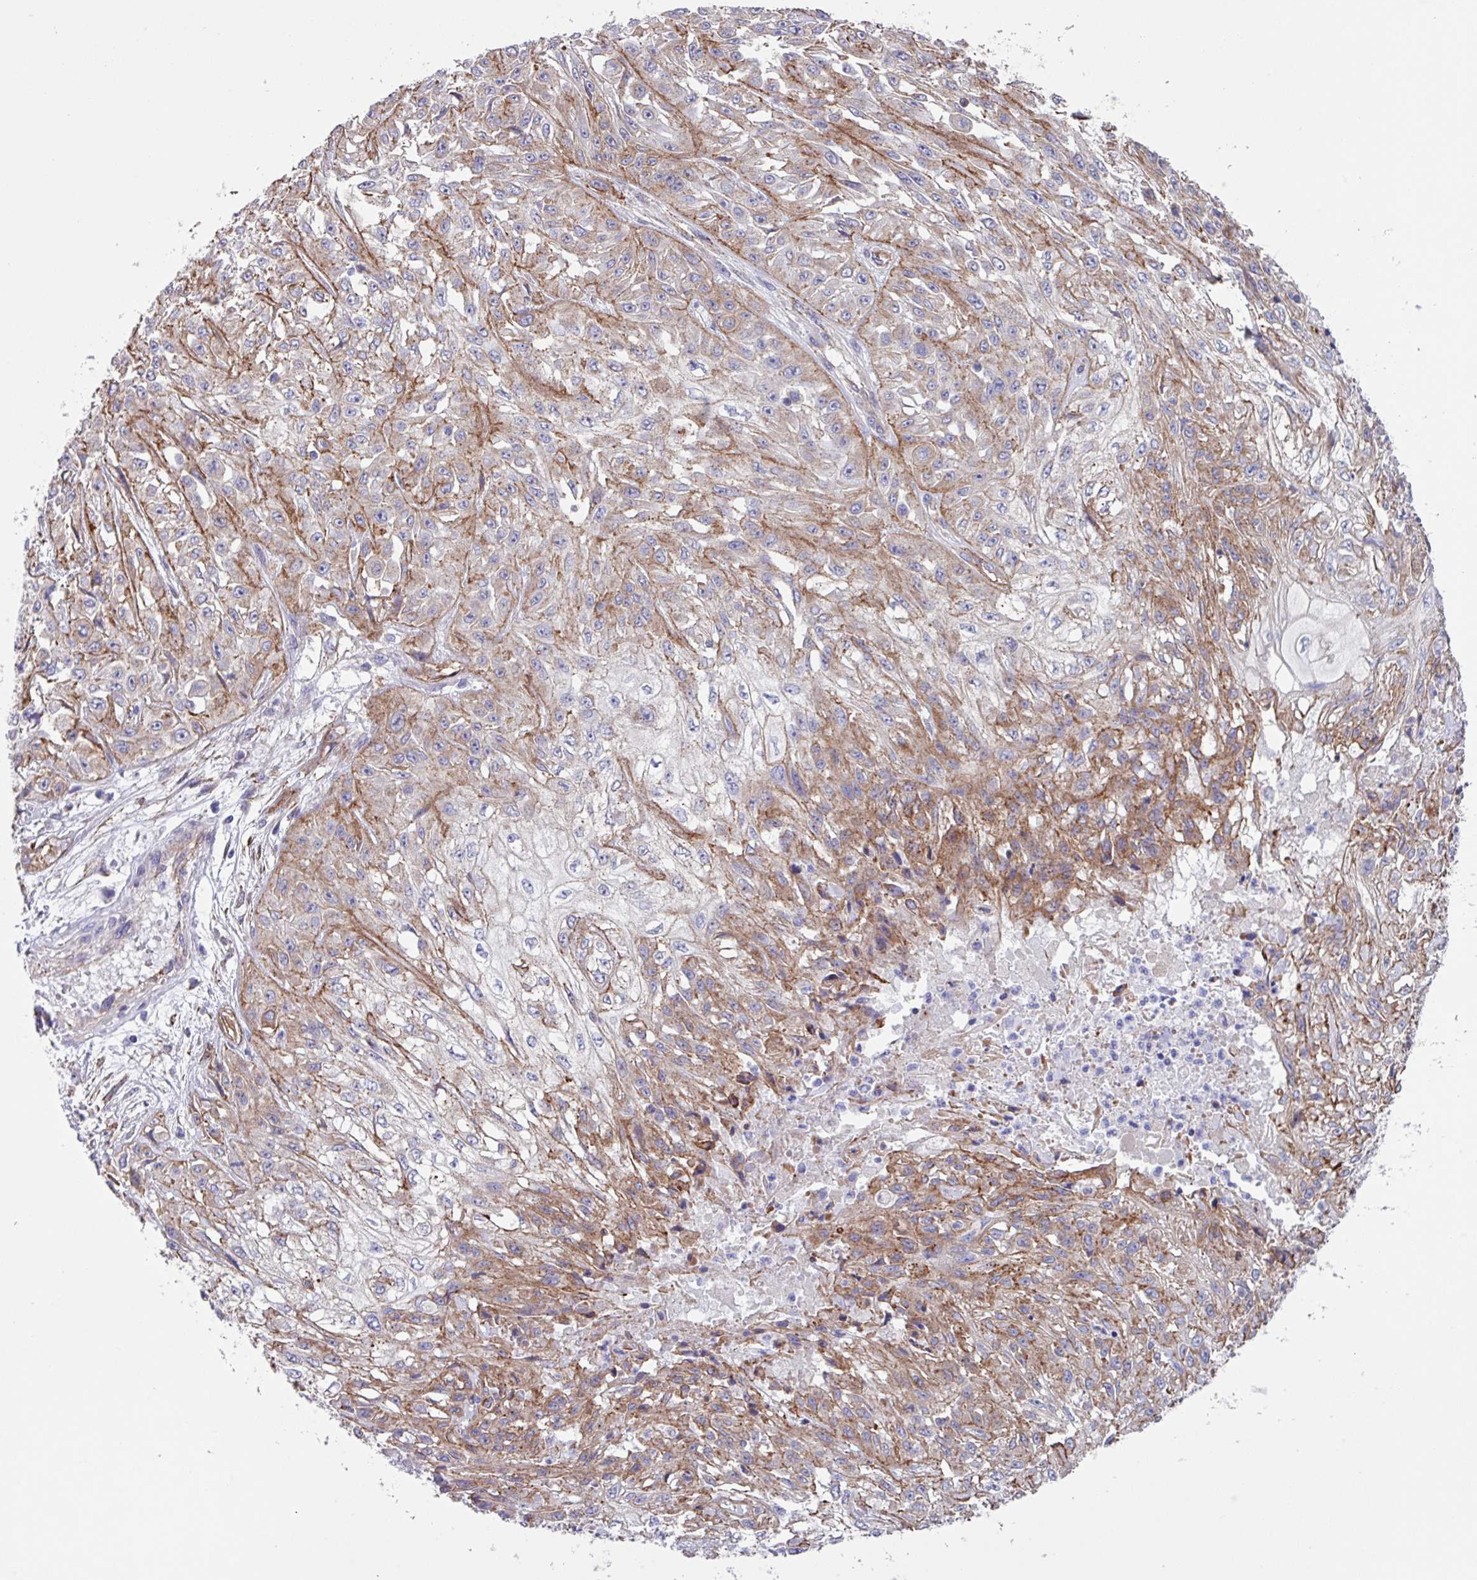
{"staining": {"intensity": "moderate", "quantity": "25%-75%", "location": "cytoplasmic/membranous"}, "tissue": "skin cancer", "cell_type": "Tumor cells", "image_type": "cancer", "snomed": [{"axis": "morphology", "description": "Squamous cell carcinoma, NOS"}, {"axis": "morphology", "description": "Squamous cell carcinoma, metastatic, NOS"}, {"axis": "topography", "description": "Skin"}, {"axis": "topography", "description": "Lymph node"}], "caption": "Metastatic squamous cell carcinoma (skin) tissue shows moderate cytoplasmic/membranous staining in approximately 25%-75% of tumor cells", "gene": "OTULIN", "patient": {"sex": "male", "age": 75}}